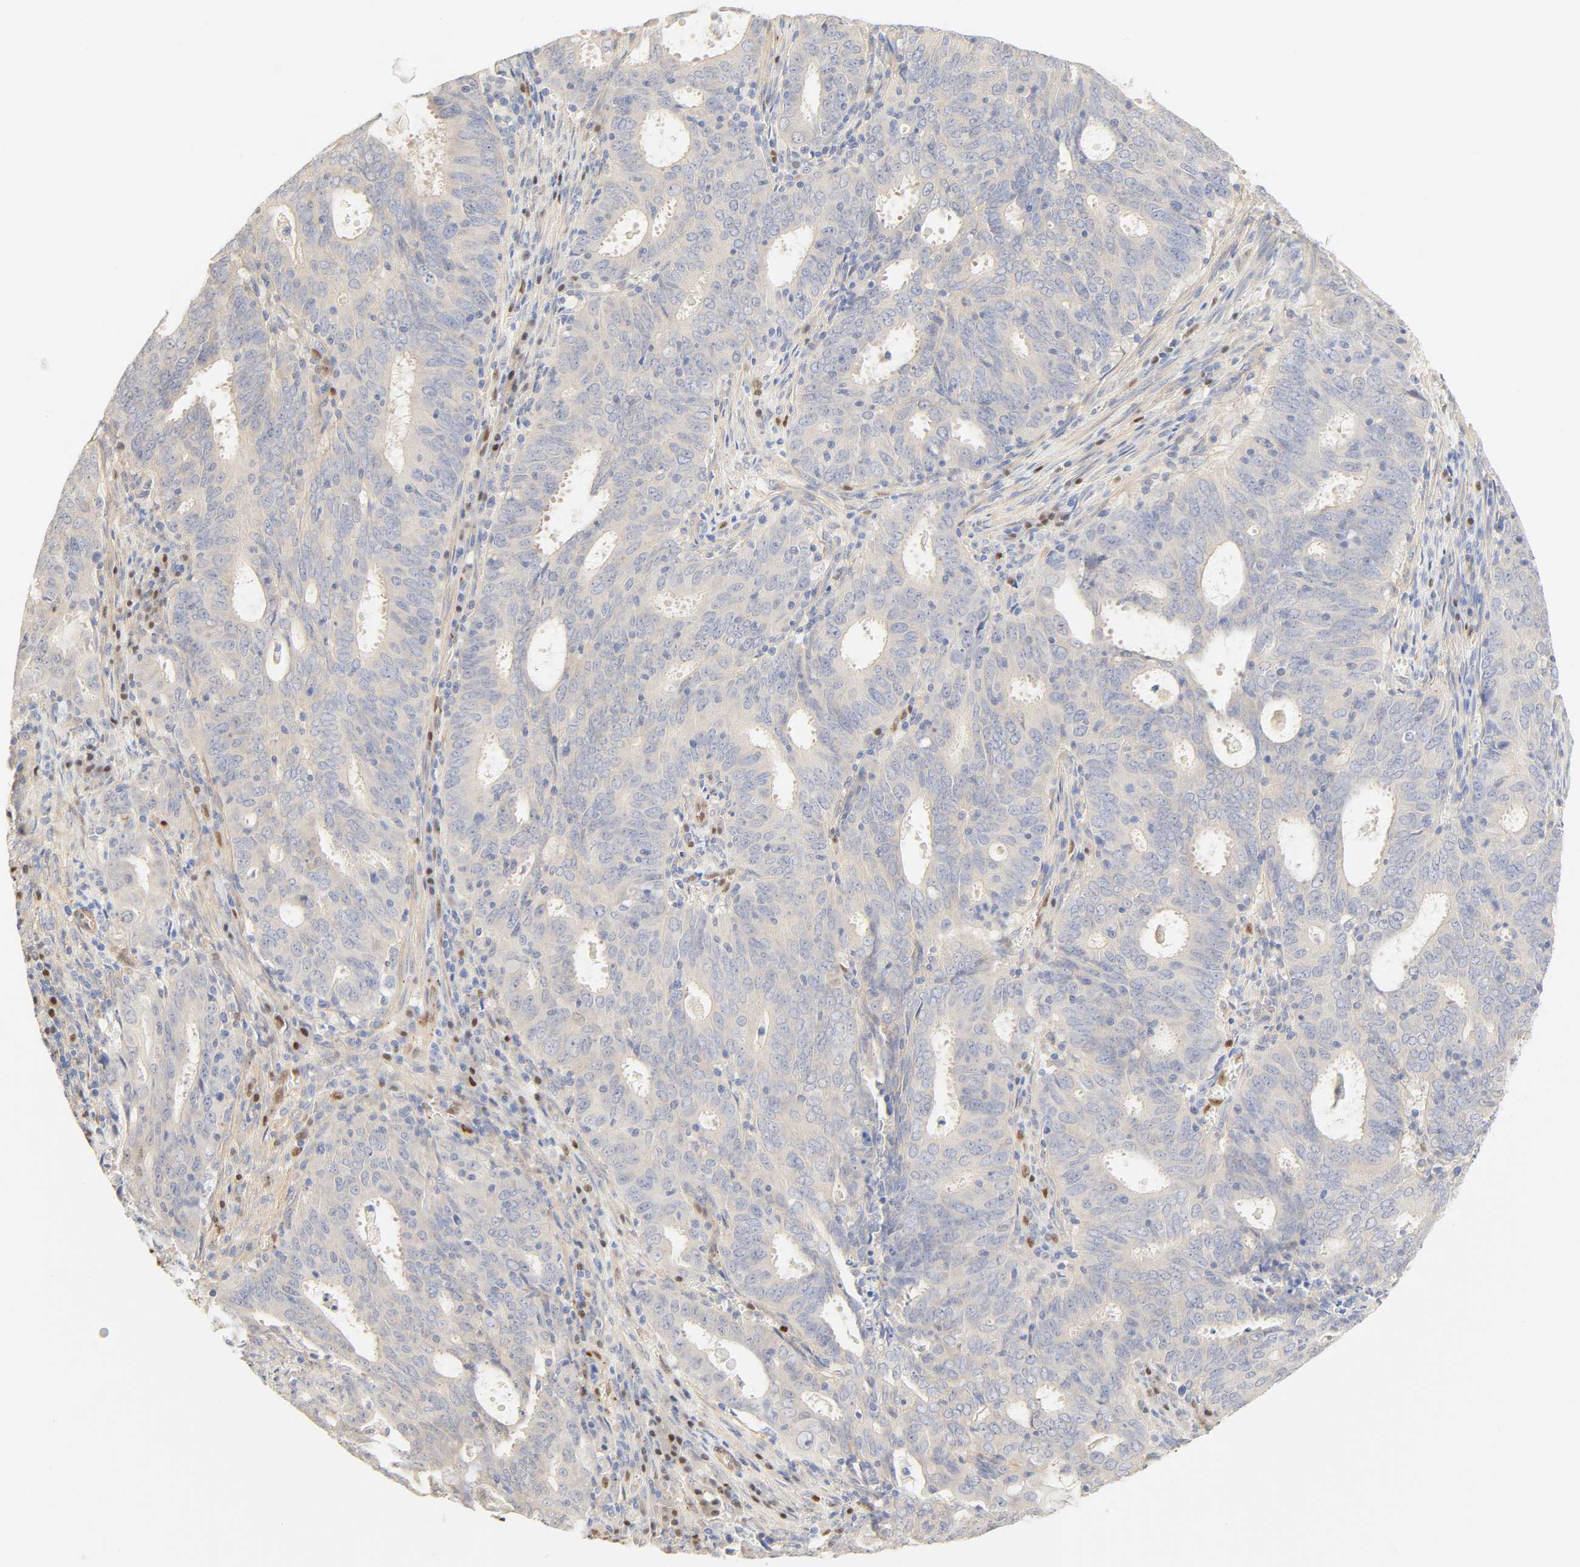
{"staining": {"intensity": "negative", "quantity": "none", "location": "none"}, "tissue": "cervical cancer", "cell_type": "Tumor cells", "image_type": "cancer", "snomed": [{"axis": "morphology", "description": "Adenocarcinoma, NOS"}, {"axis": "topography", "description": "Cervix"}], "caption": "A high-resolution histopathology image shows immunohistochemistry staining of cervical cancer, which displays no significant positivity in tumor cells.", "gene": "BORCS8-MEF2B", "patient": {"sex": "female", "age": 44}}